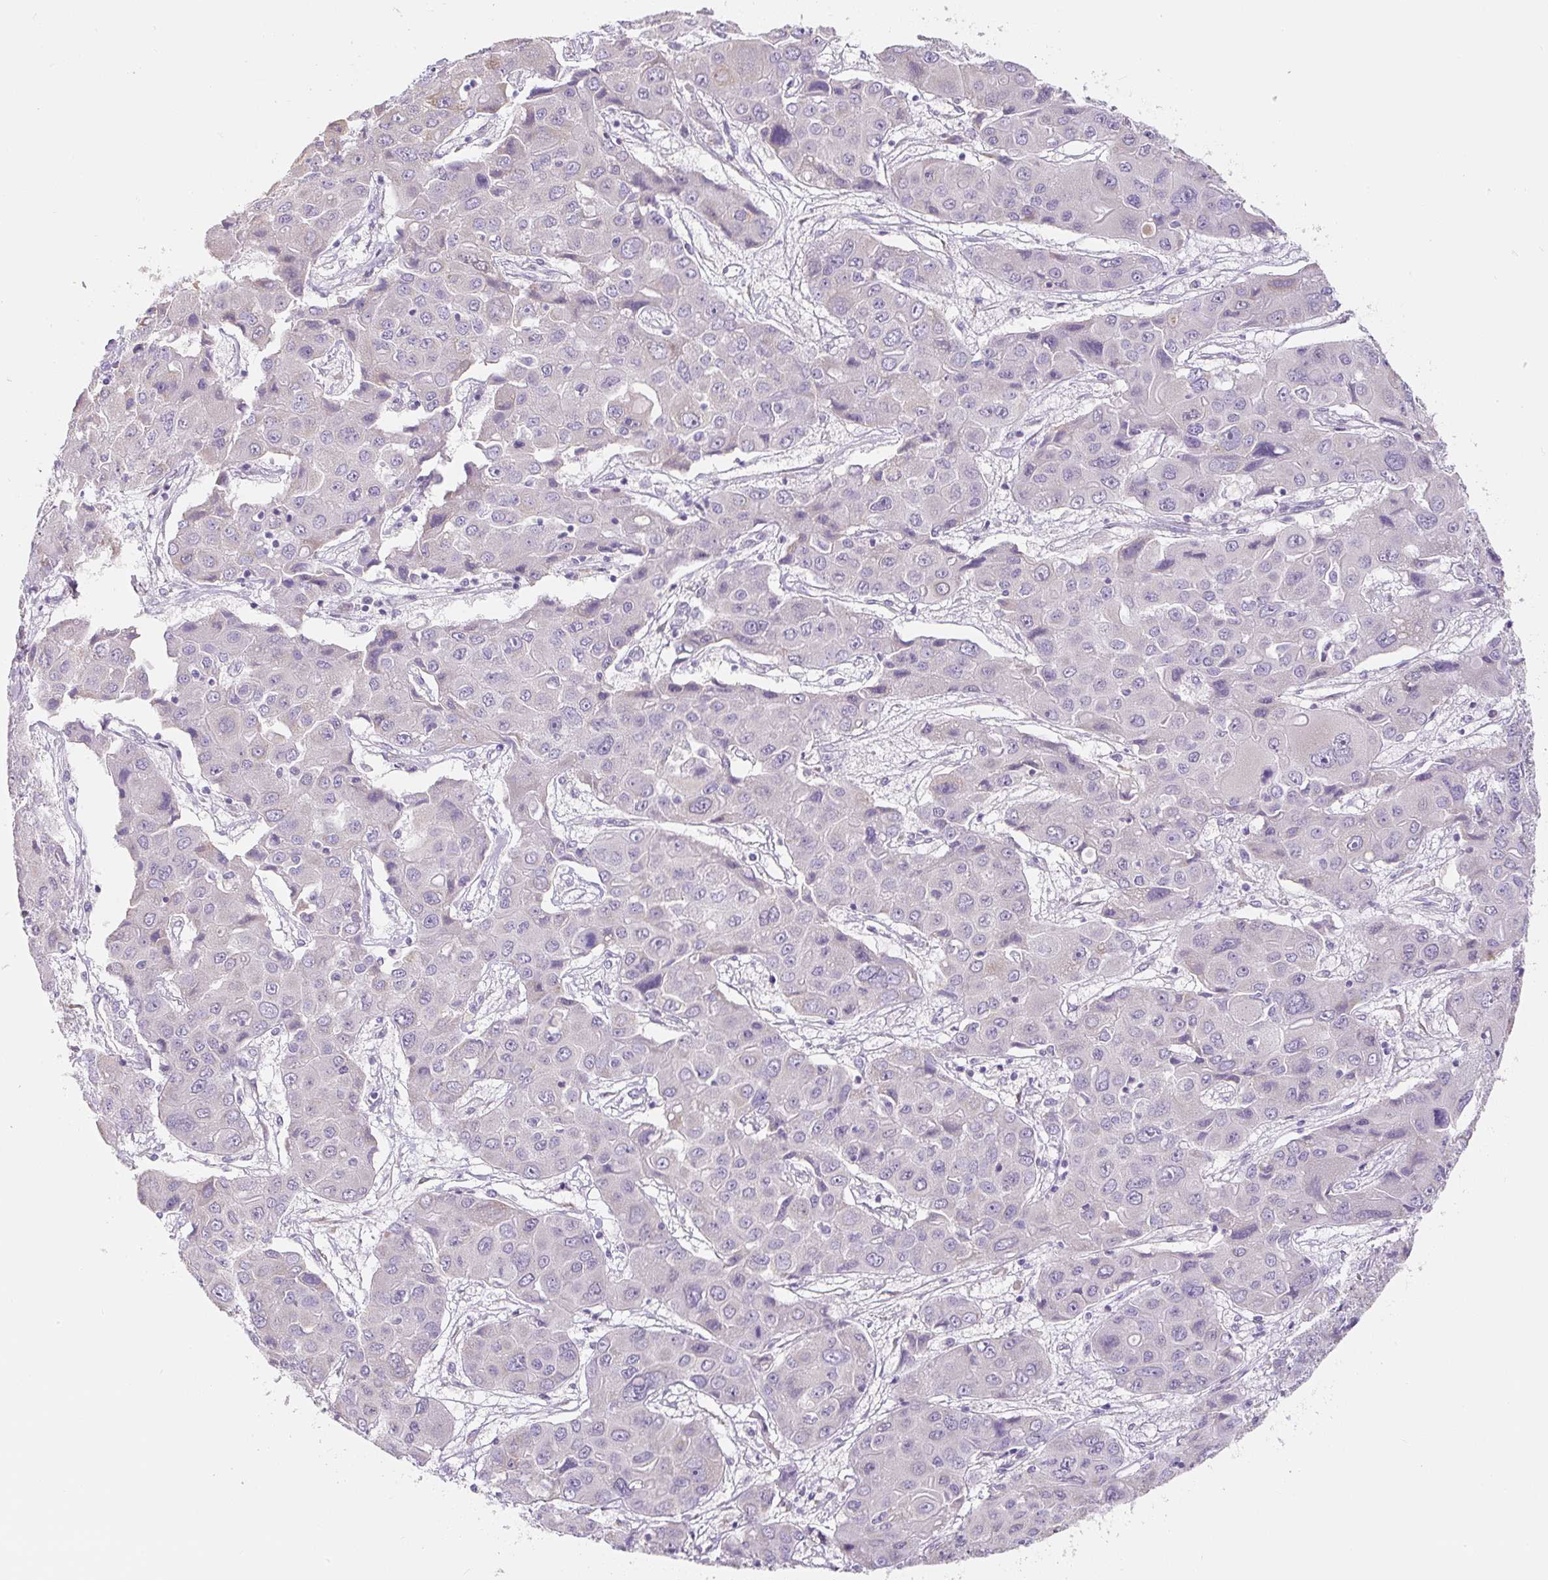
{"staining": {"intensity": "negative", "quantity": "none", "location": "none"}, "tissue": "liver cancer", "cell_type": "Tumor cells", "image_type": "cancer", "snomed": [{"axis": "morphology", "description": "Cholangiocarcinoma"}, {"axis": "topography", "description": "Liver"}], "caption": "A photomicrograph of human liver cancer (cholangiocarcinoma) is negative for staining in tumor cells. The staining was performed using DAB to visualize the protein expression in brown, while the nuclei were stained in blue with hematoxylin (Magnification: 20x).", "gene": "PWWP3B", "patient": {"sex": "male", "age": 67}}